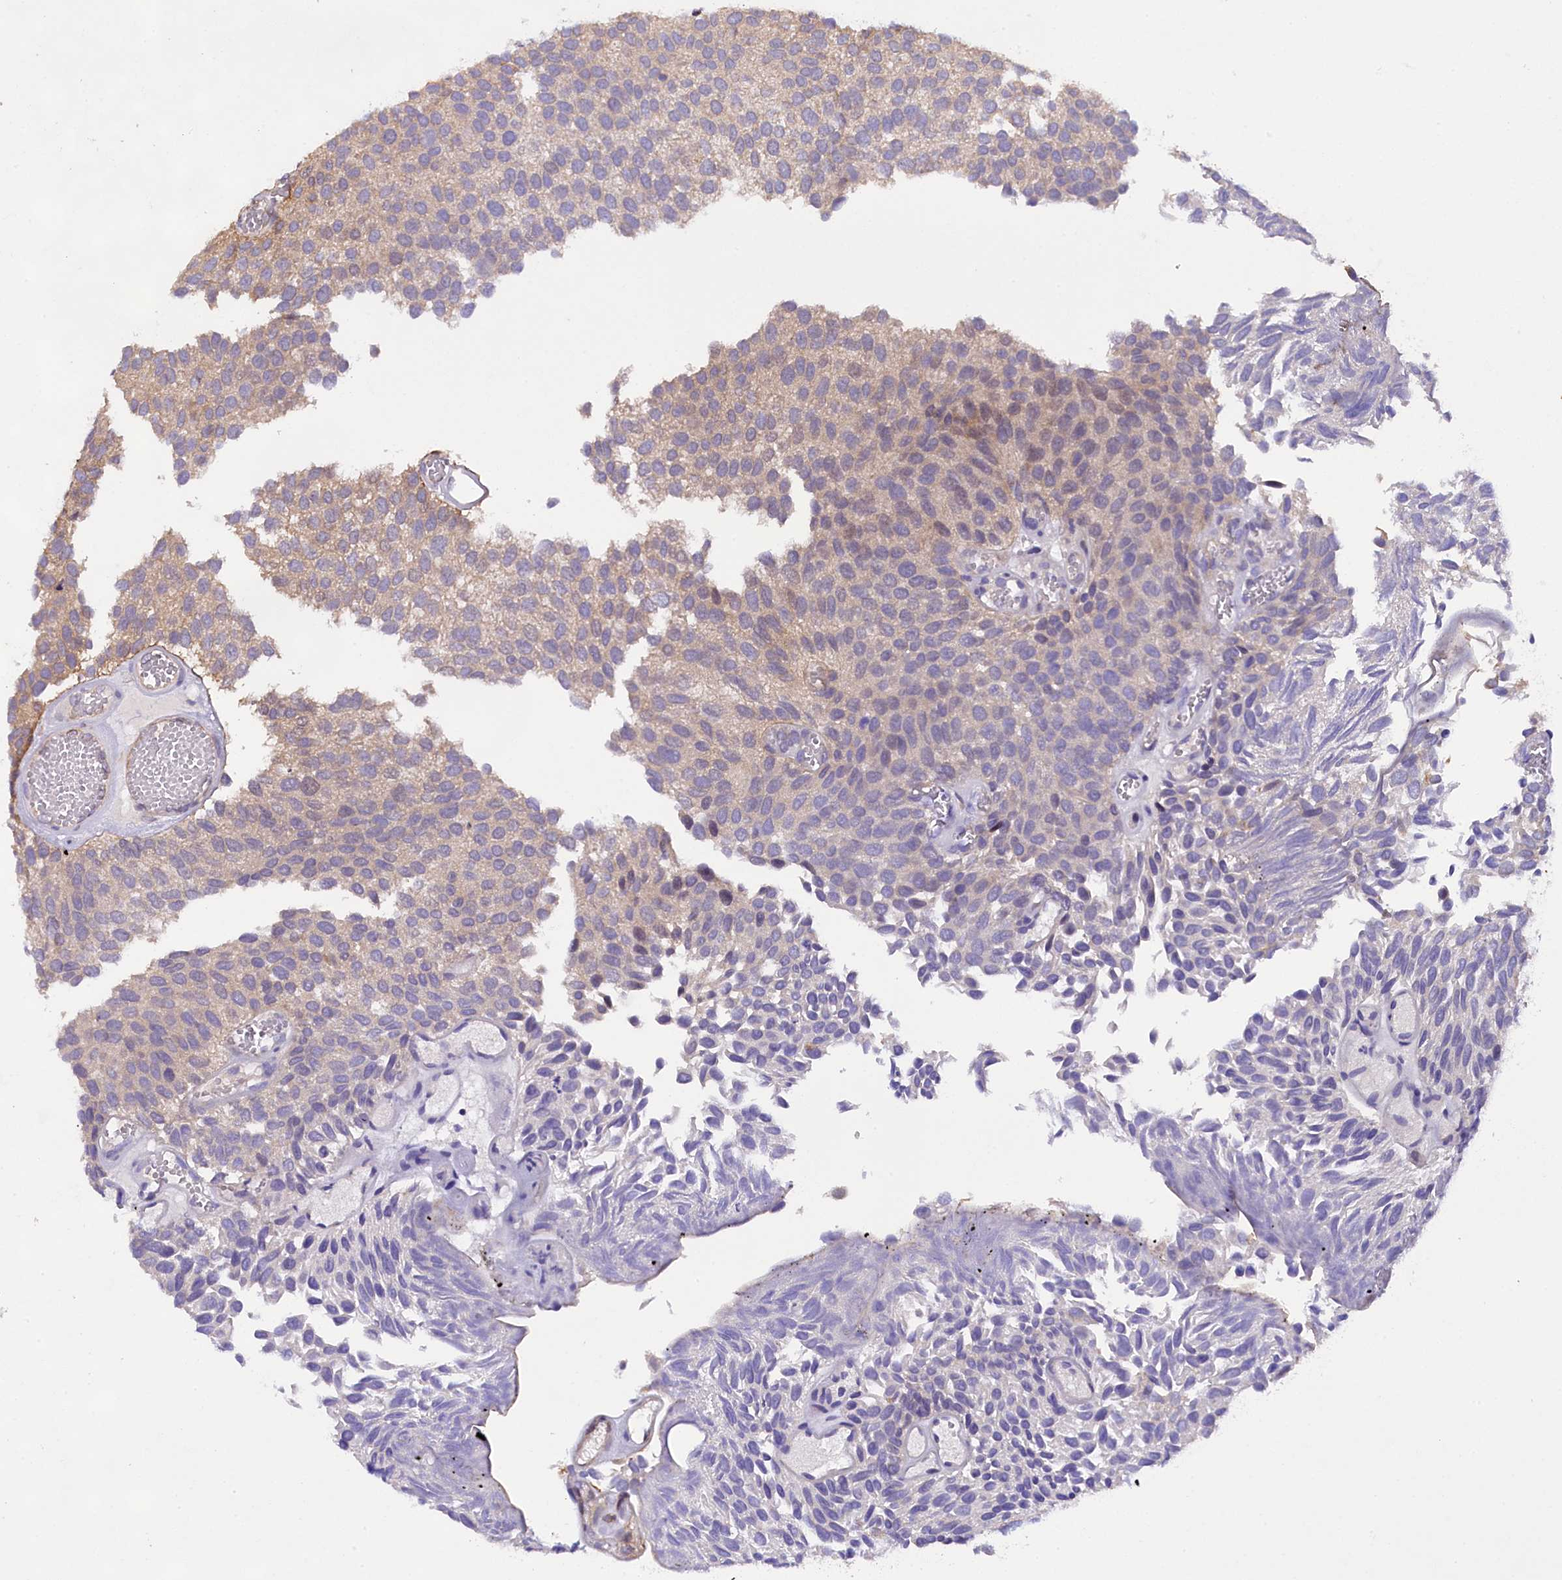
{"staining": {"intensity": "moderate", "quantity": "<25%", "location": "cytoplasmic/membranous"}, "tissue": "urothelial cancer", "cell_type": "Tumor cells", "image_type": "cancer", "snomed": [{"axis": "morphology", "description": "Urothelial carcinoma, Low grade"}, {"axis": "topography", "description": "Urinary bladder"}], "caption": "Tumor cells display moderate cytoplasmic/membranous staining in about <25% of cells in low-grade urothelial carcinoma.", "gene": "SP4", "patient": {"sex": "male", "age": 89}}